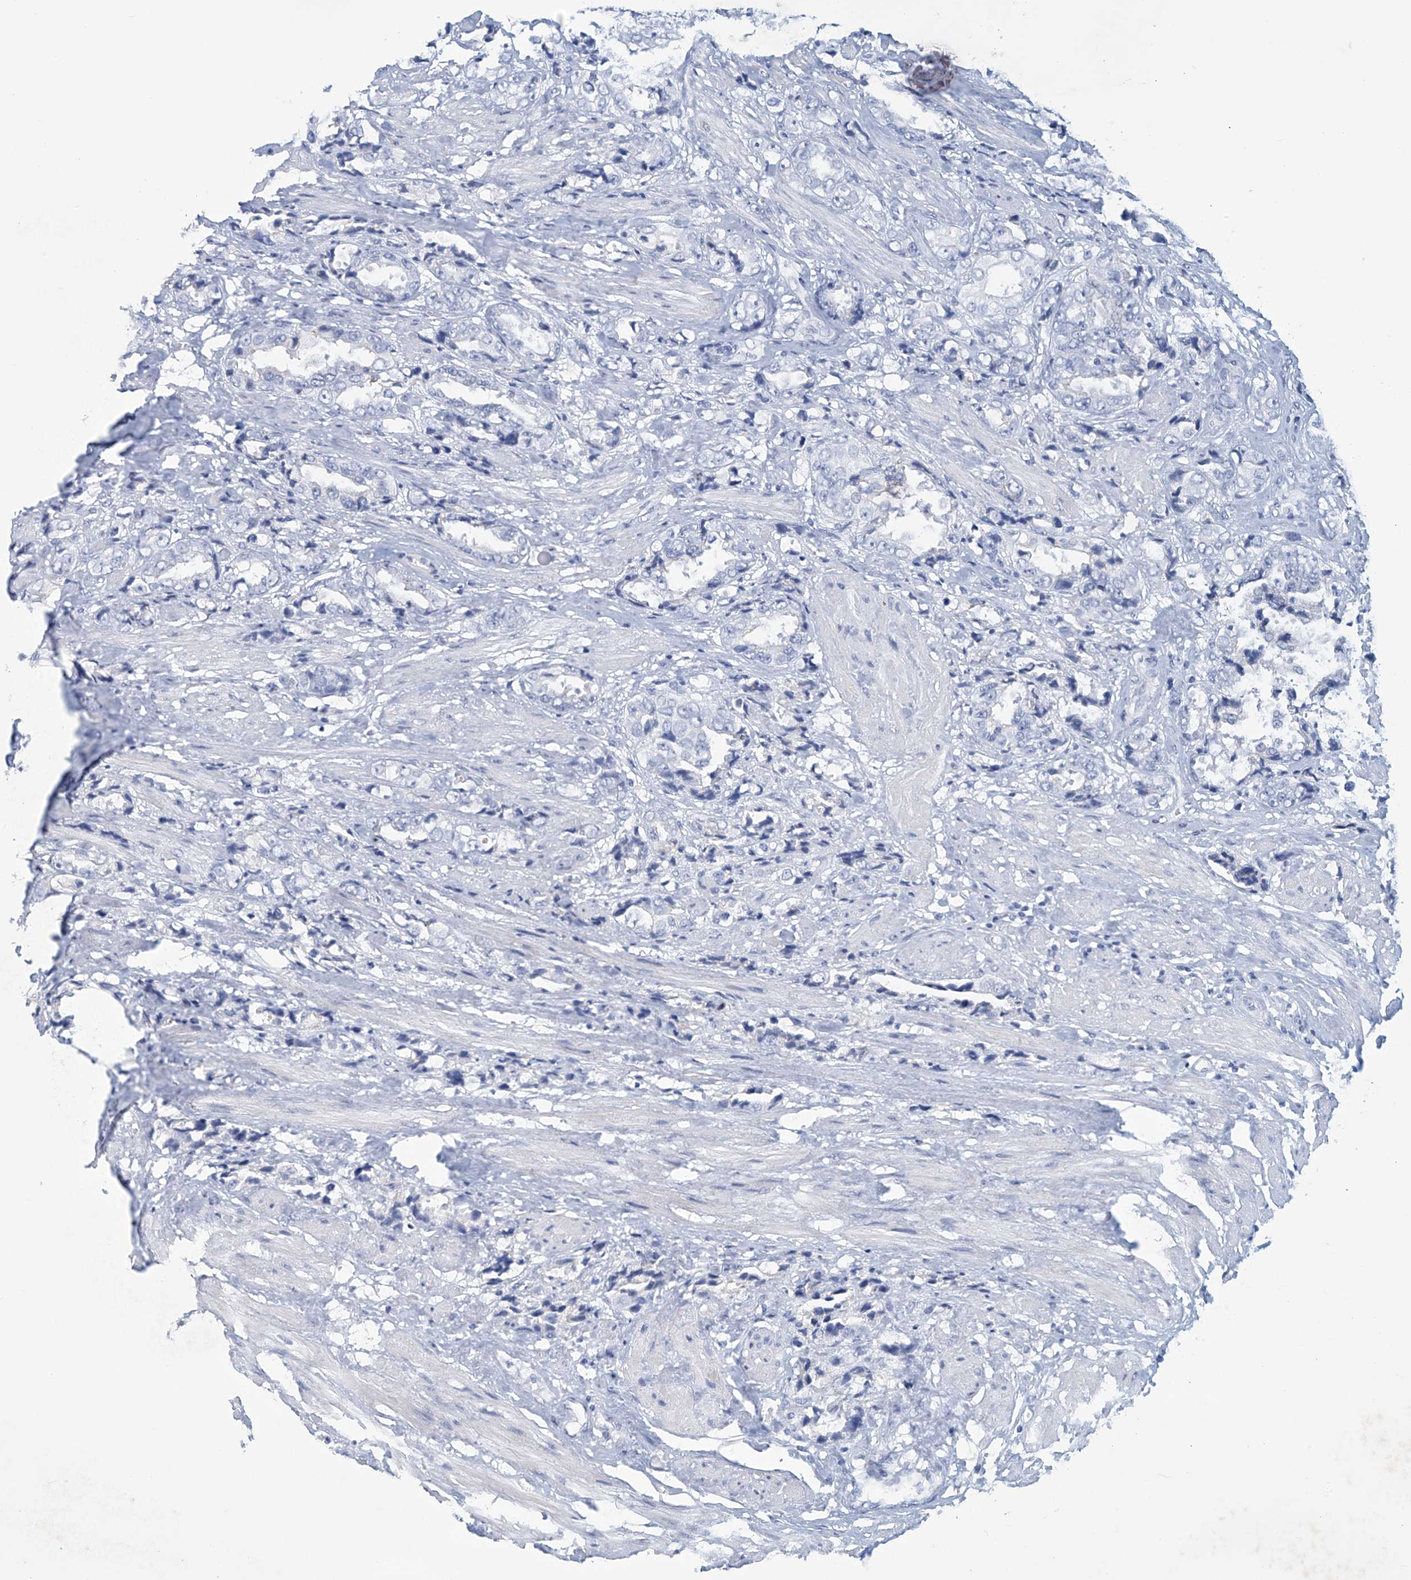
{"staining": {"intensity": "negative", "quantity": "none", "location": "none"}, "tissue": "prostate cancer", "cell_type": "Tumor cells", "image_type": "cancer", "snomed": [{"axis": "morphology", "description": "Adenocarcinoma, High grade"}, {"axis": "topography", "description": "Prostate"}], "caption": "A micrograph of prostate cancer (high-grade adenocarcinoma) stained for a protein demonstrates no brown staining in tumor cells.", "gene": "DSP", "patient": {"sex": "male", "age": 61}}